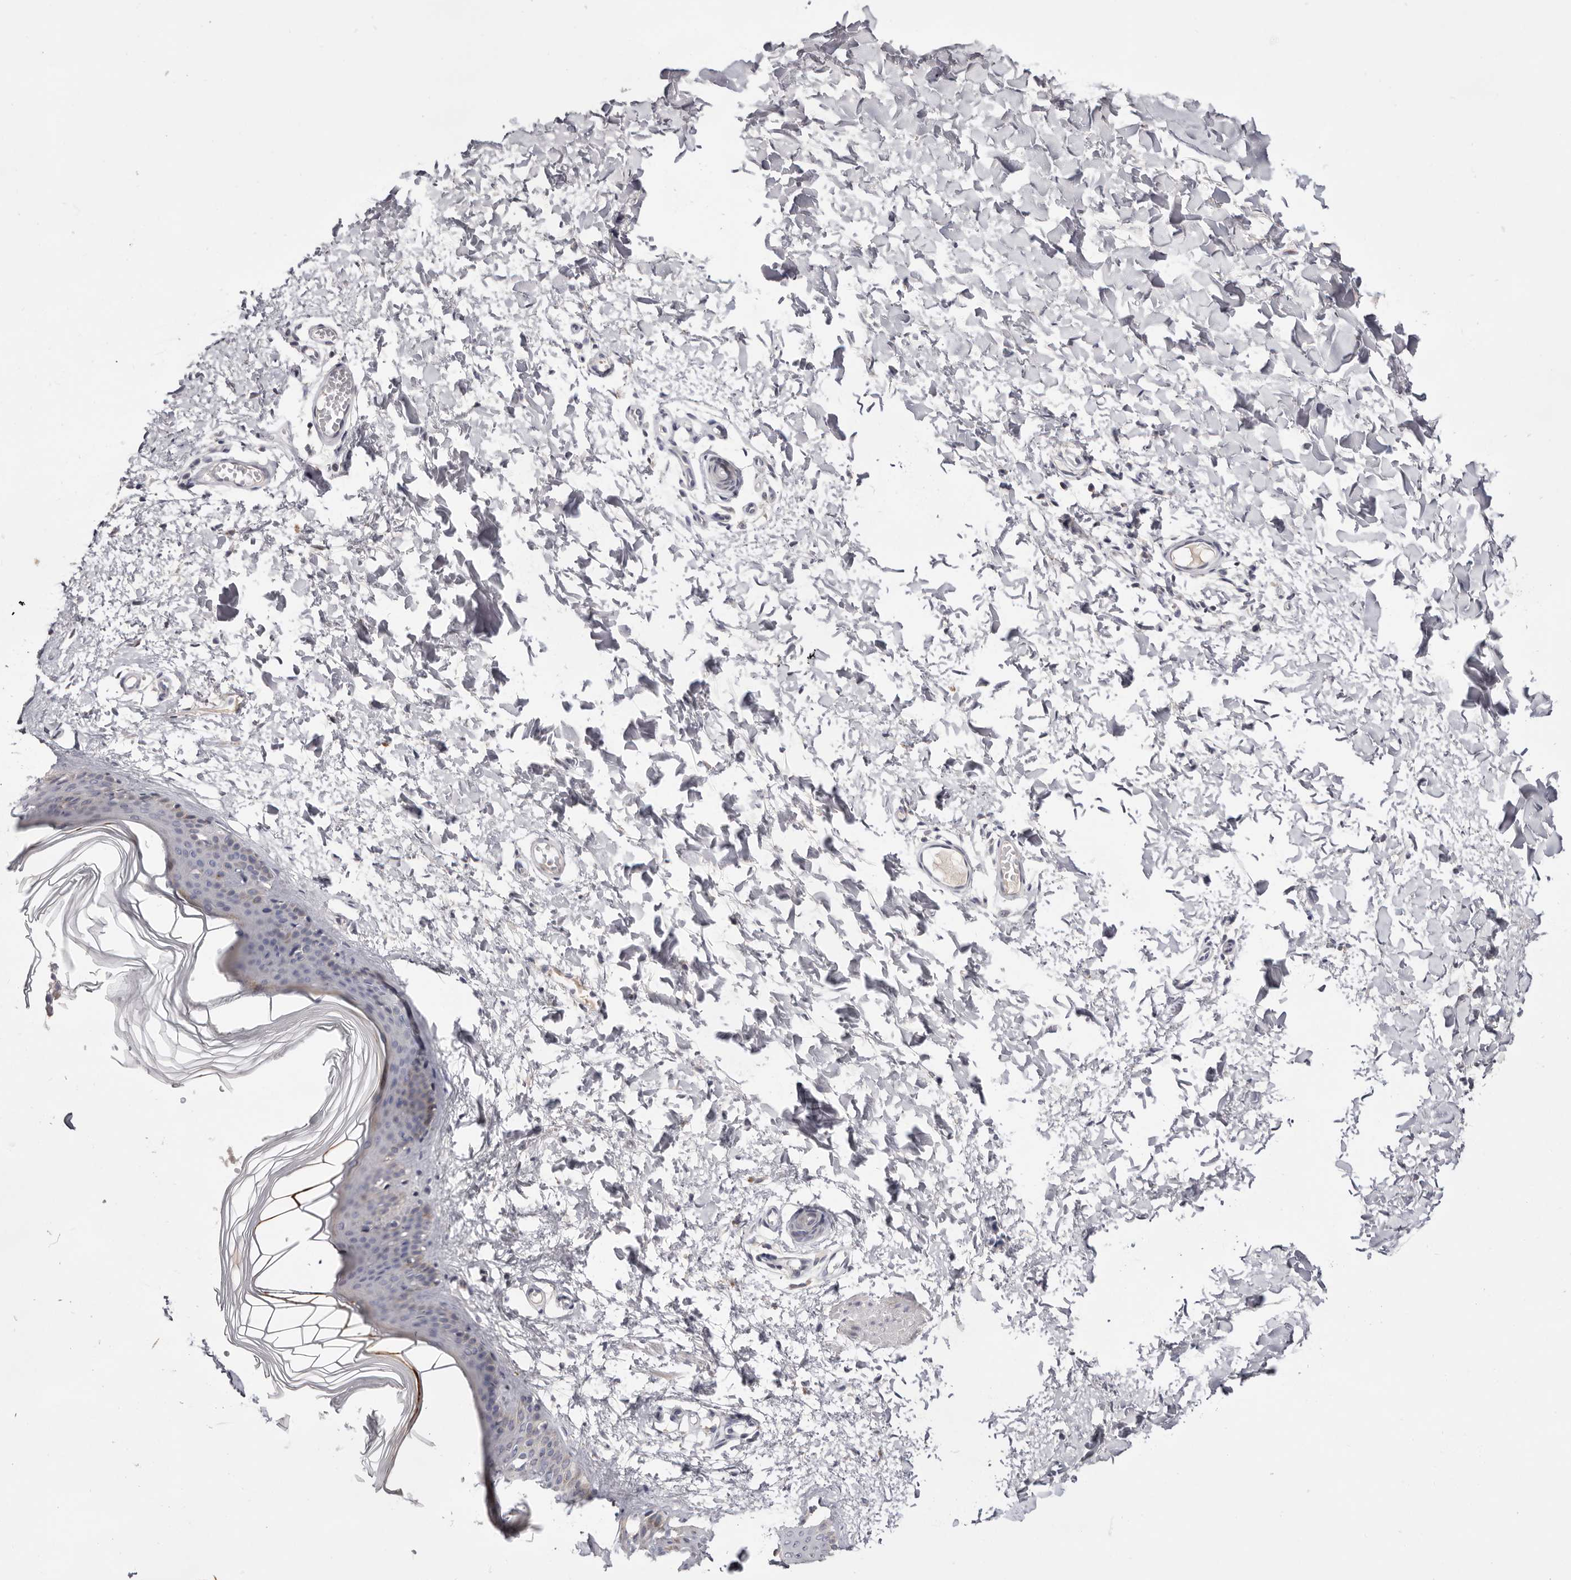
{"staining": {"intensity": "negative", "quantity": "none", "location": "none"}, "tissue": "skin", "cell_type": "Fibroblasts", "image_type": "normal", "snomed": [{"axis": "morphology", "description": "Normal tissue, NOS"}, {"axis": "topography", "description": "Skin"}], "caption": "Immunohistochemistry histopathology image of normal human skin stained for a protein (brown), which shows no staining in fibroblasts.", "gene": "DOP1A", "patient": {"sex": "female", "age": 27}}